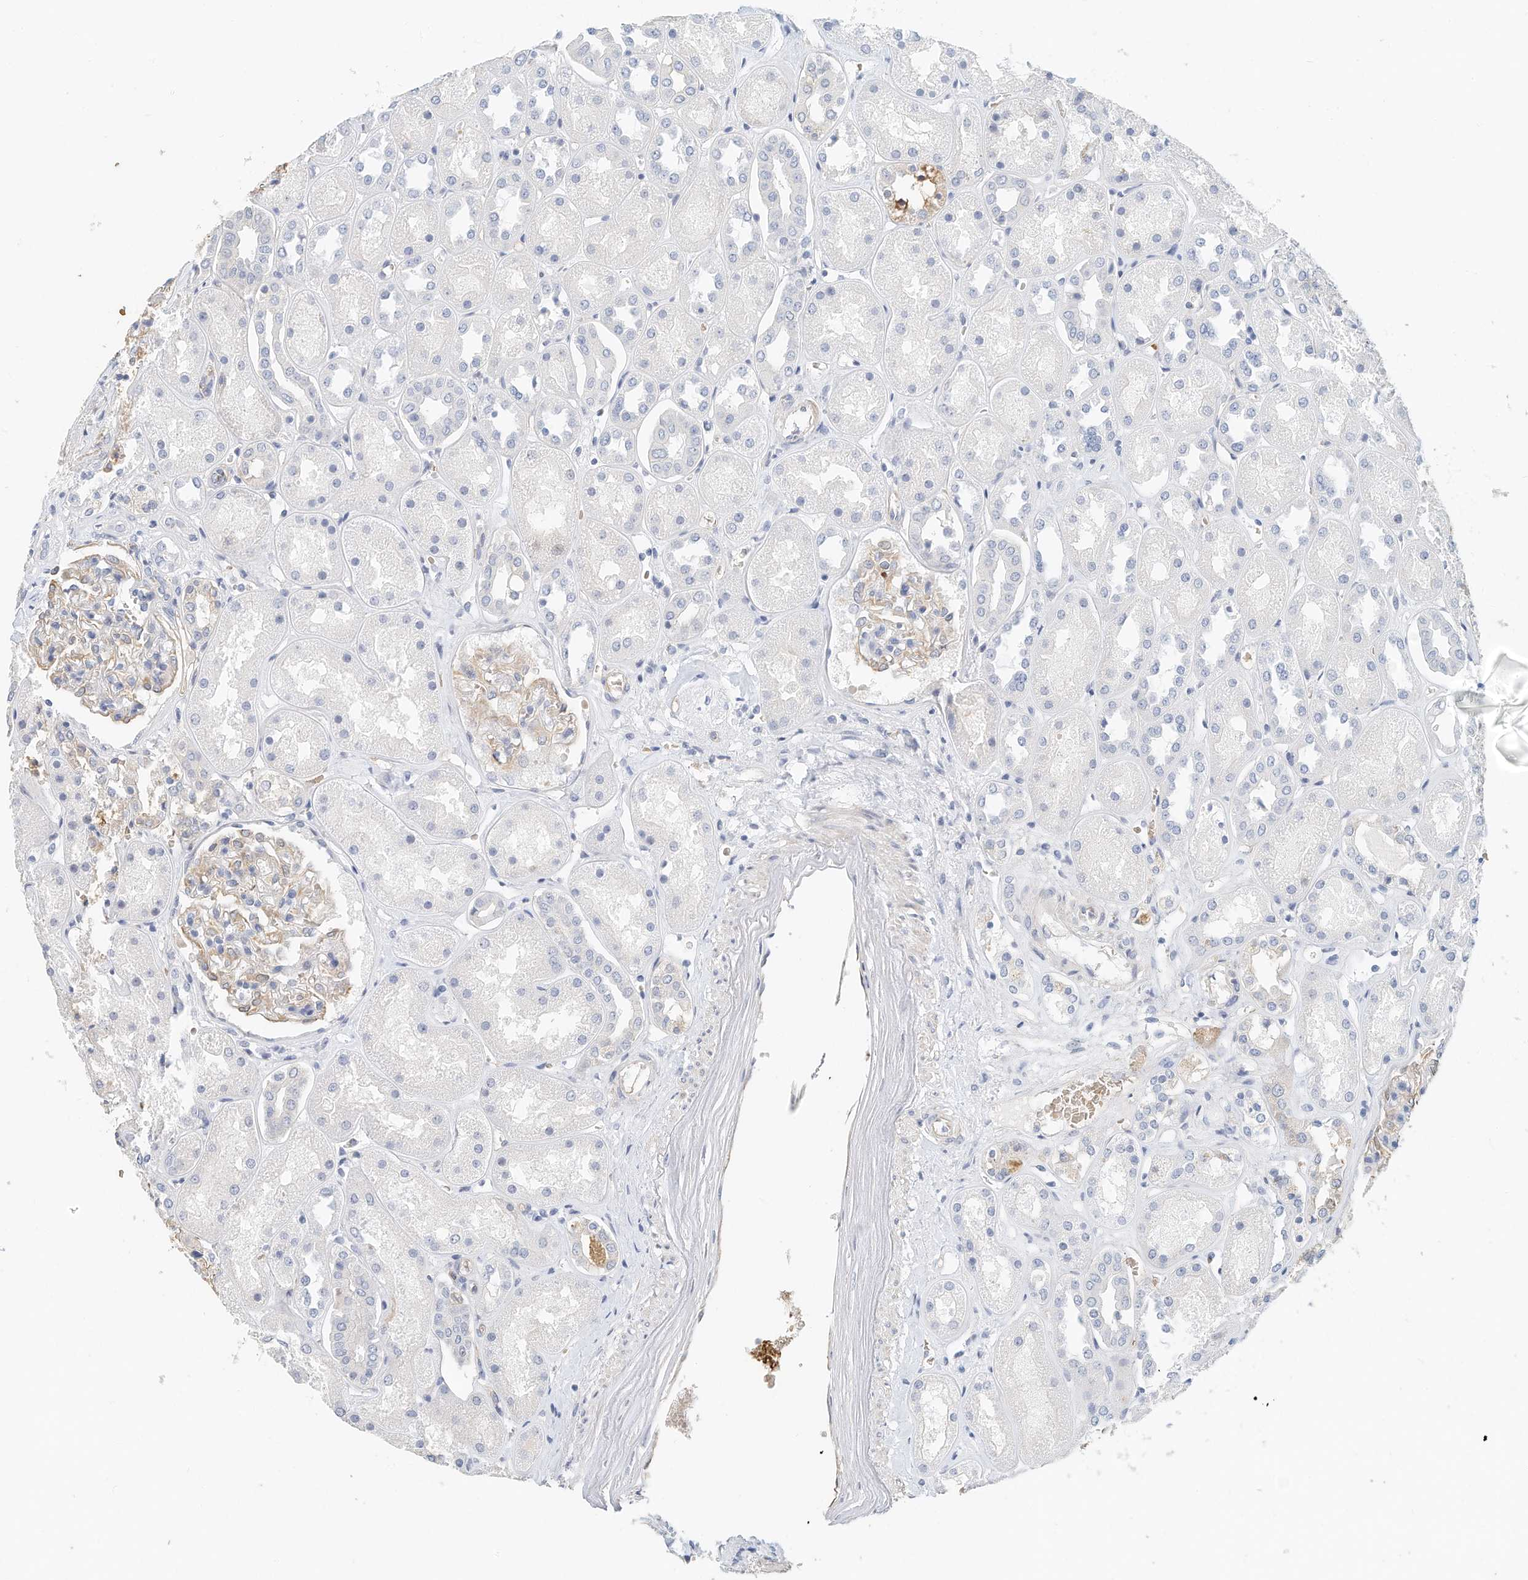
{"staining": {"intensity": "weak", "quantity": "<25%", "location": "cytoplasmic/membranous"}, "tissue": "kidney", "cell_type": "Cells in glomeruli", "image_type": "normal", "snomed": [{"axis": "morphology", "description": "Normal tissue, NOS"}, {"axis": "topography", "description": "Kidney"}], "caption": "Immunohistochemistry of unremarkable human kidney displays no staining in cells in glomeruli.", "gene": "RCAN3", "patient": {"sex": "male", "age": 70}}